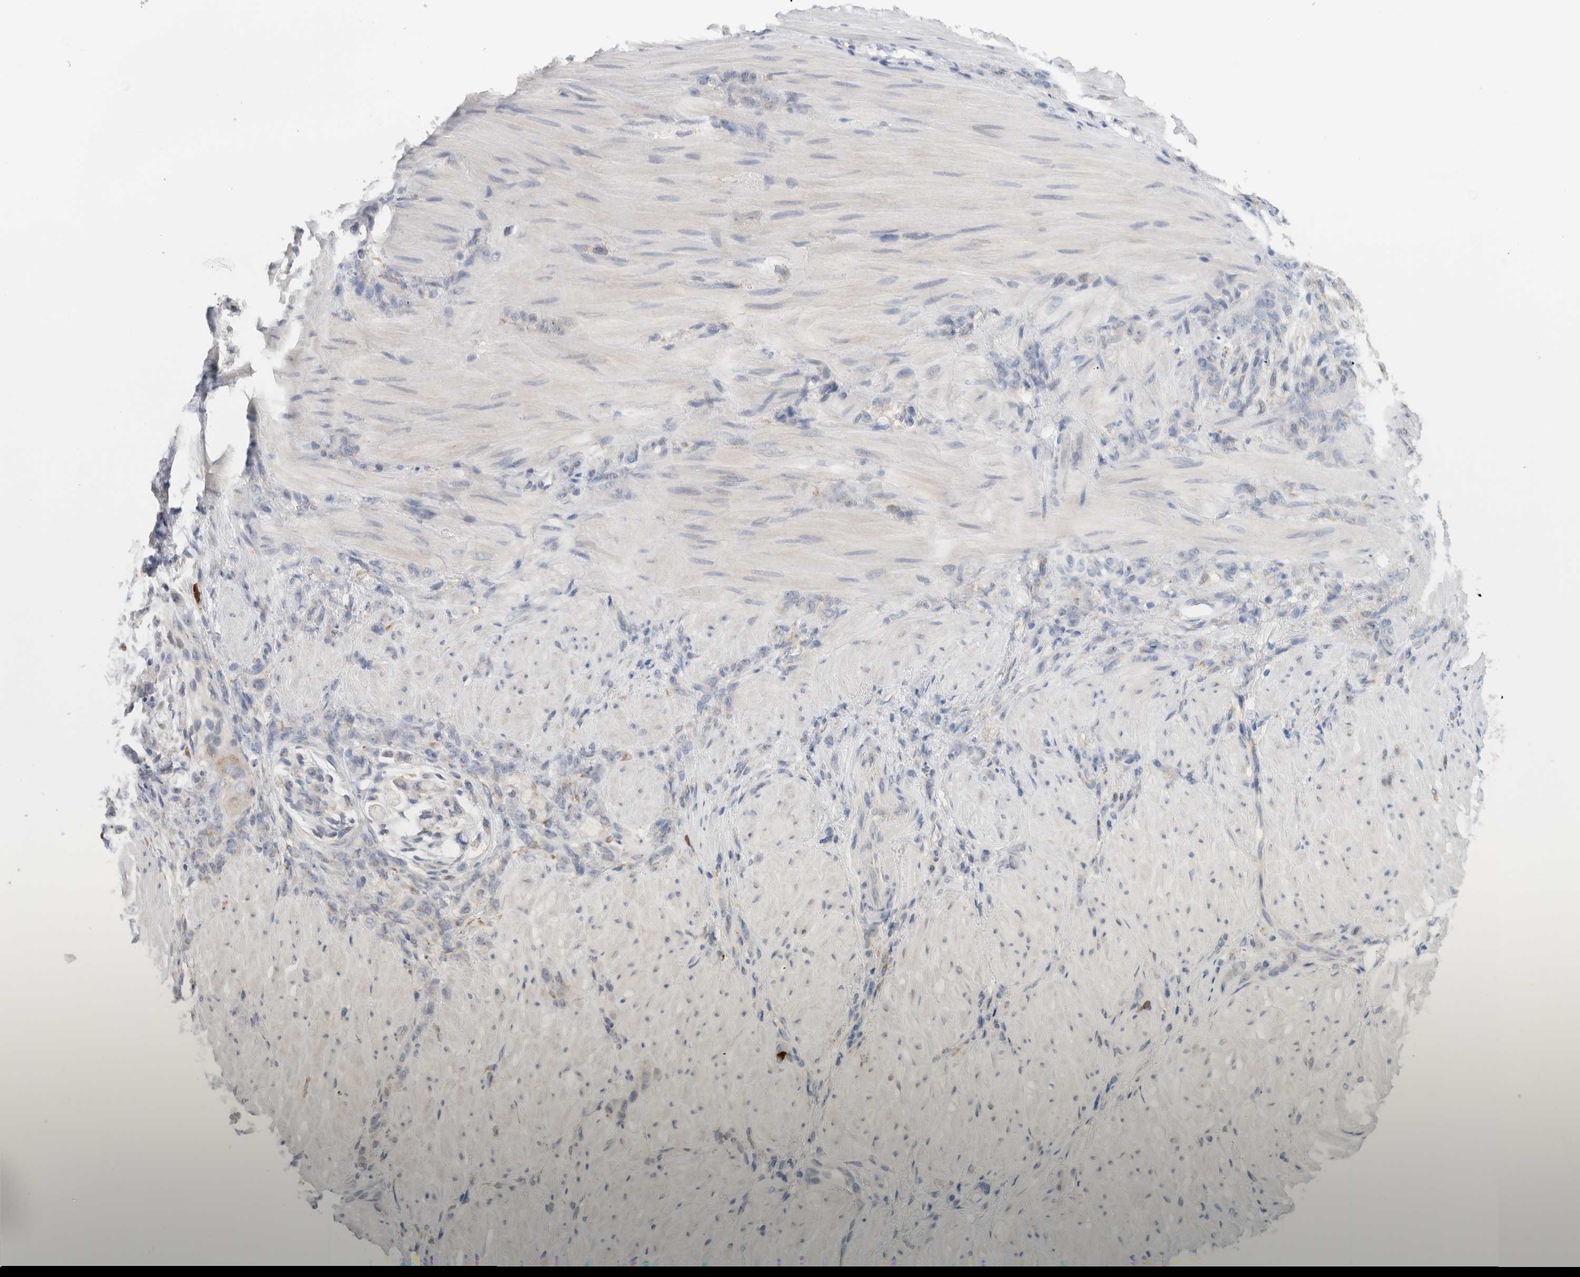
{"staining": {"intensity": "negative", "quantity": "none", "location": "none"}, "tissue": "stomach cancer", "cell_type": "Tumor cells", "image_type": "cancer", "snomed": [{"axis": "morphology", "description": "Normal tissue, NOS"}, {"axis": "morphology", "description": "Adenocarcinoma, NOS"}, {"axis": "topography", "description": "Stomach"}], "caption": "Image shows no significant protein expression in tumor cells of stomach adenocarcinoma. Brightfield microscopy of IHC stained with DAB (brown) and hematoxylin (blue), captured at high magnification.", "gene": "P4HA1", "patient": {"sex": "male", "age": 82}}